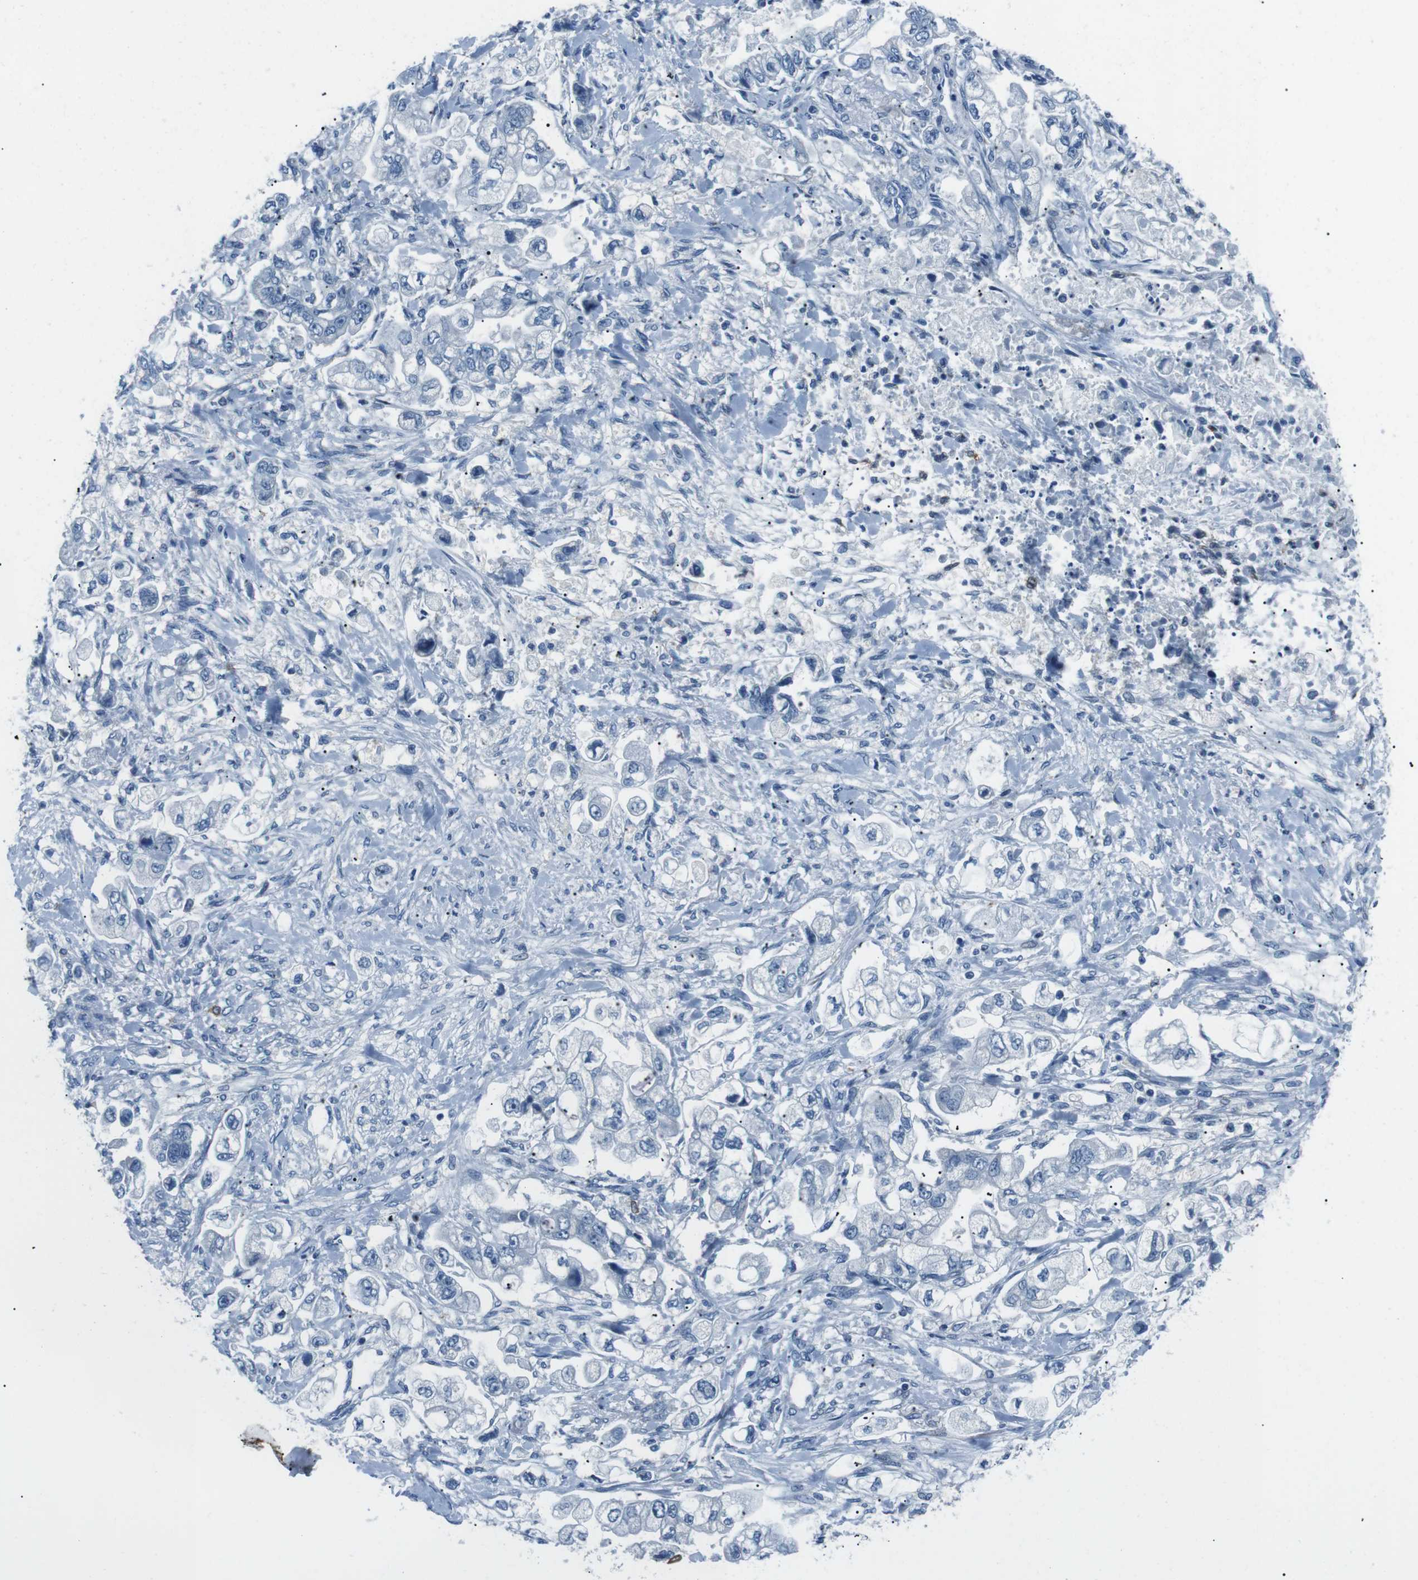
{"staining": {"intensity": "negative", "quantity": "none", "location": "none"}, "tissue": "stomach cancer", "cell_type": "Tumor cells", "image_type": "cancer", "snomed": [{"axis": "morphology", "description": "Normal tissue, NOS"}, {"axis": "morphology", "description": "Adenocarcinoma, NOS"}, {"axis": "topography", "description": "Stomach"}], "caption": "The immunohistochemistry (IHC) histopathology image has no significant positivity in tumor cells of stomach cancer (adenocarcinoma) tissue. (Immunohistochemistry, brightfield microscopy, high magnification).", "gene": "CSF2RA", "patient": {"sex": "male", "age": 62}}